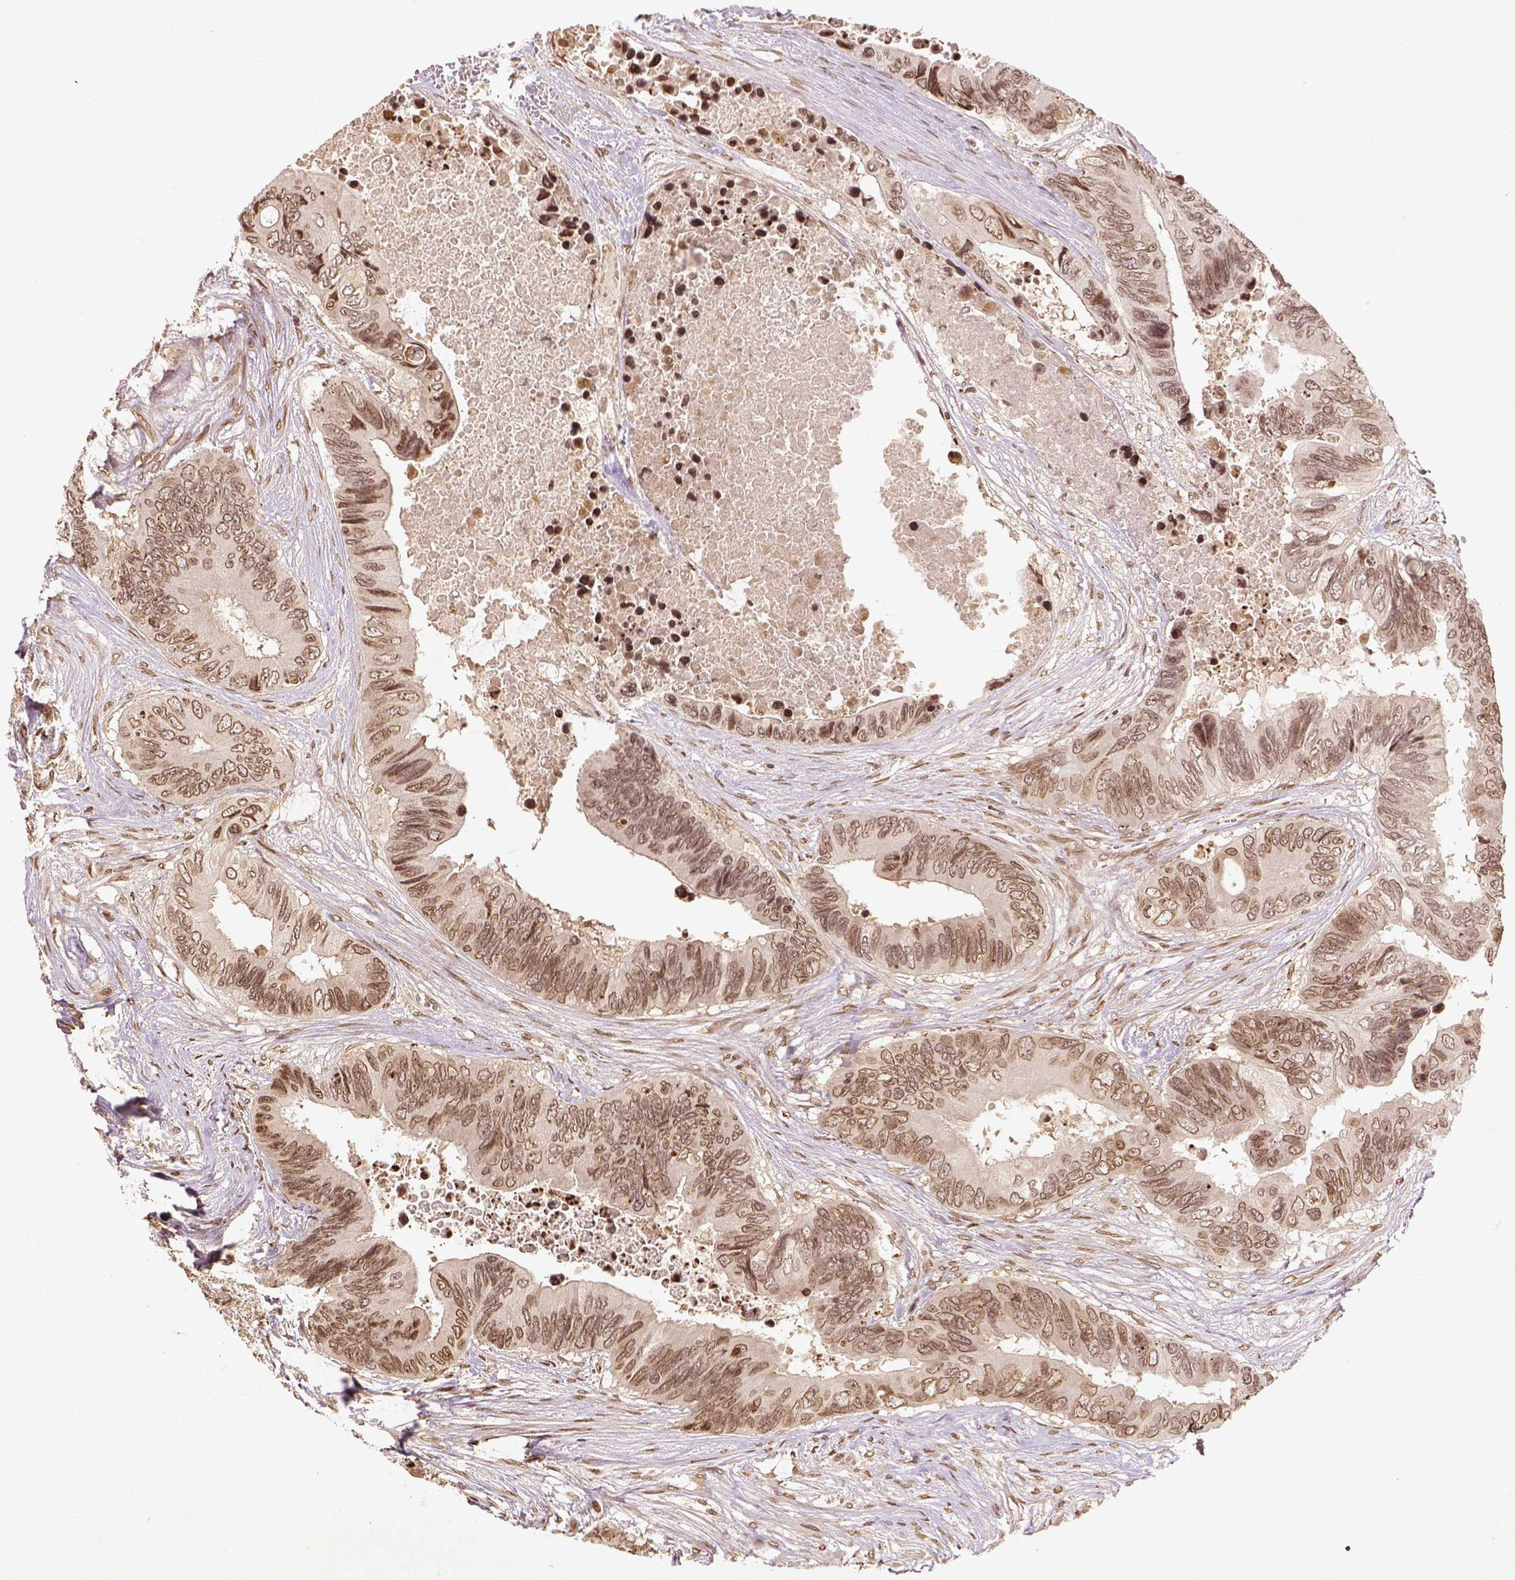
{"staining": {"intensity": "moderate", "quantity": ">75%", "location": "nuclear"}, "tissue": "colorectal cancer", "cell_type": "Tumor cells", "image_type": "cancer", "snomed": [{"axis": "morphology", "description": "Adenocarcinoma, NOS"}, {"axis": "topography", "description": "Rectum"}], "caption": "Colorectal adenocarcinoma was stained to show a protein in brown. There is medium levels of moderate nuclear positivity in about >75% of tumor cells. (IHC, brightfield microscopy, high magnification).", "gene": "BANF1", "patient": {"sex": "male", "age": 63}}